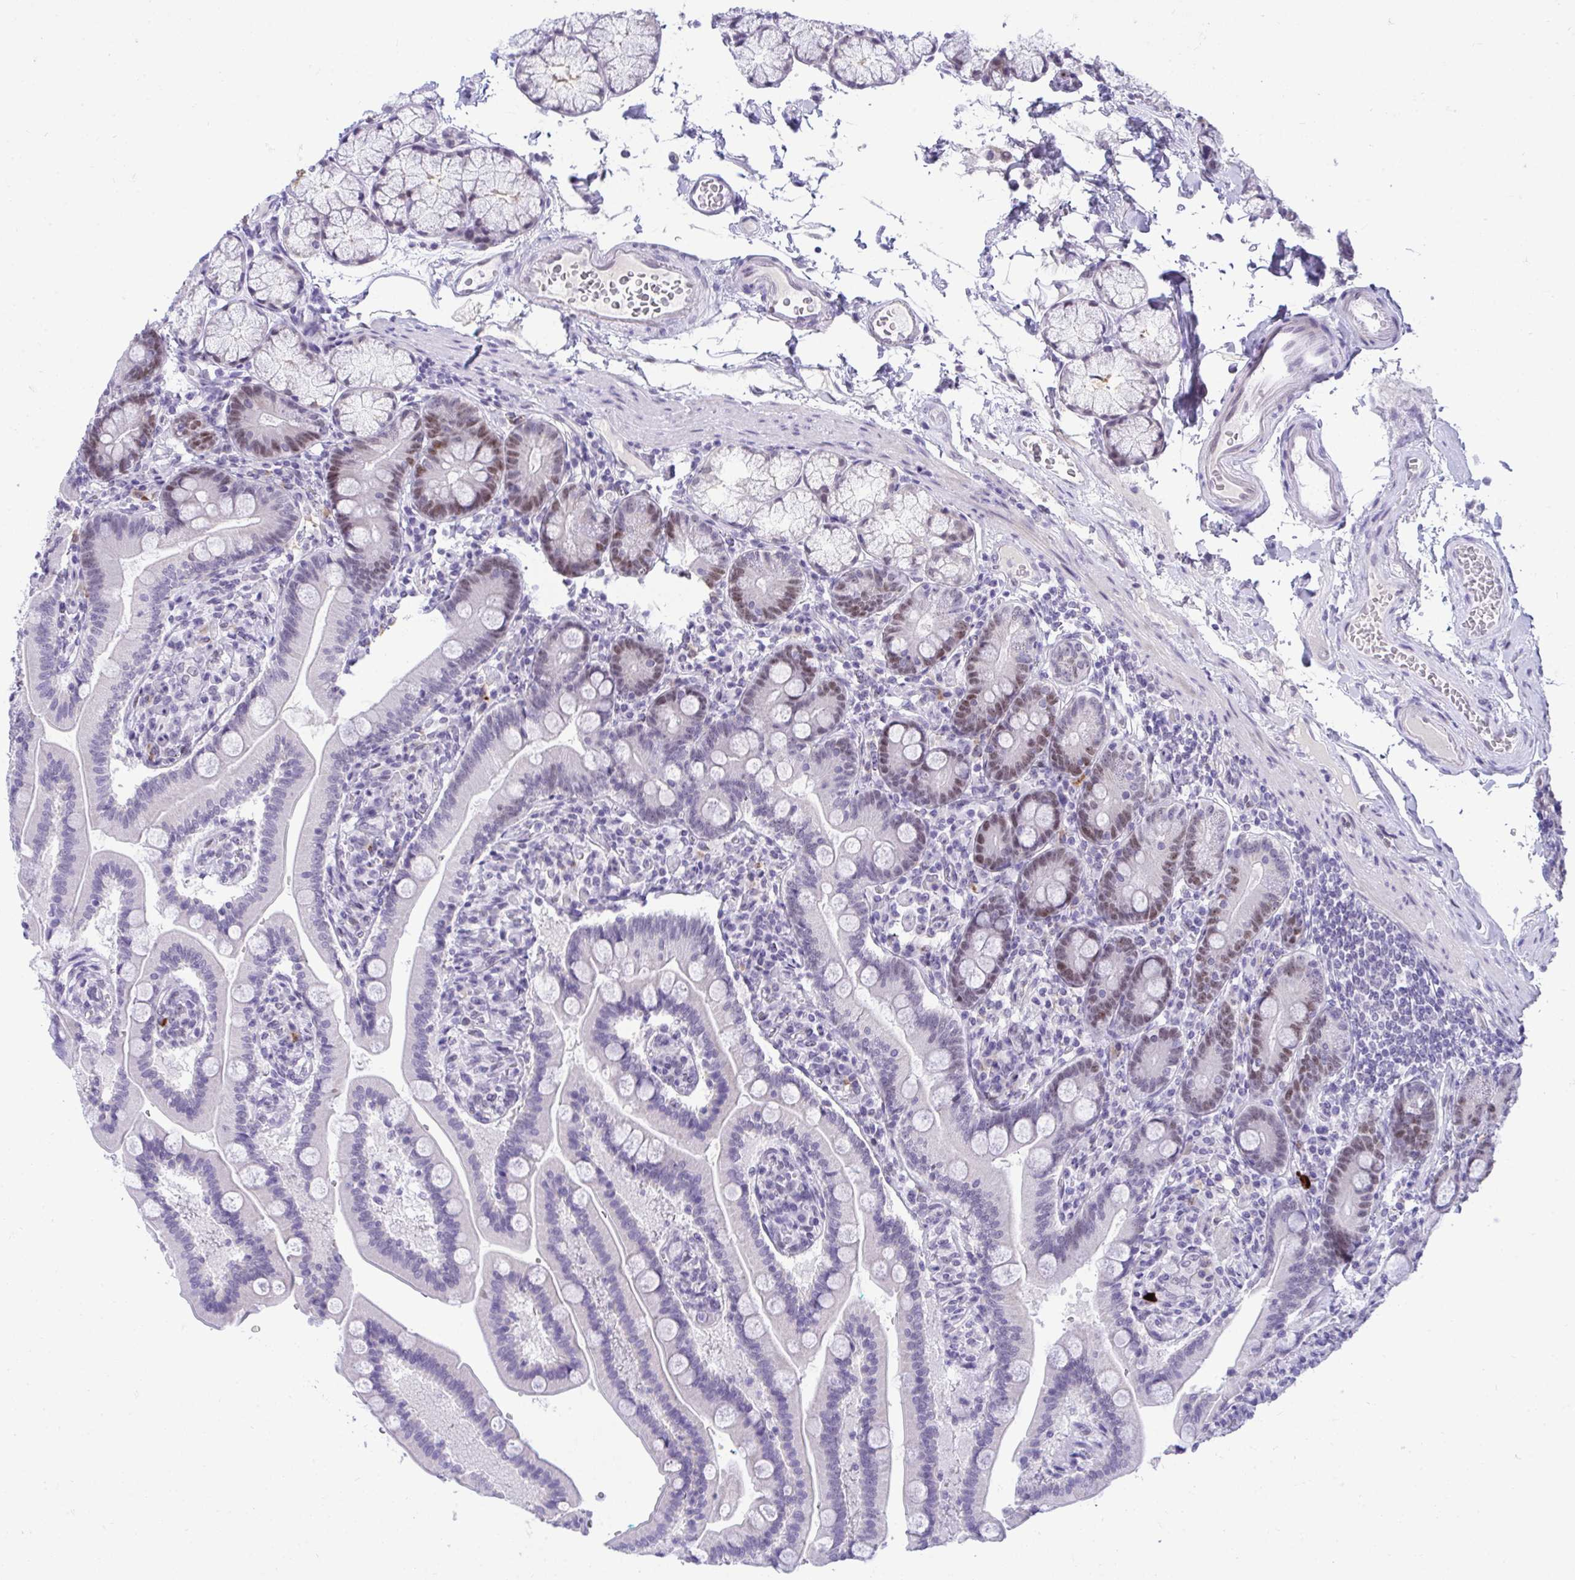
{"staining": {"intensity": "moderate", "quantity": "25%-75%", "location": "nuclear"}, "tissue": "duodenum", "cell_type": "Glandular cells", "image_type": "normal", "snomed": [{"axis": "morphology", "description": "Normal tissue, NOS"}, {"axis": "topography", "description": "Duodenum"}], "caption": "Protein expression analysis of benign human duodenum reveals moderate nuclear expression in about 25%-75% of glandular cells. (DAB IHC, brown staining for protein, blue staining for nuclei).", "gene": "TEAD4", "patient": {"sex": "female", "age": 67}}